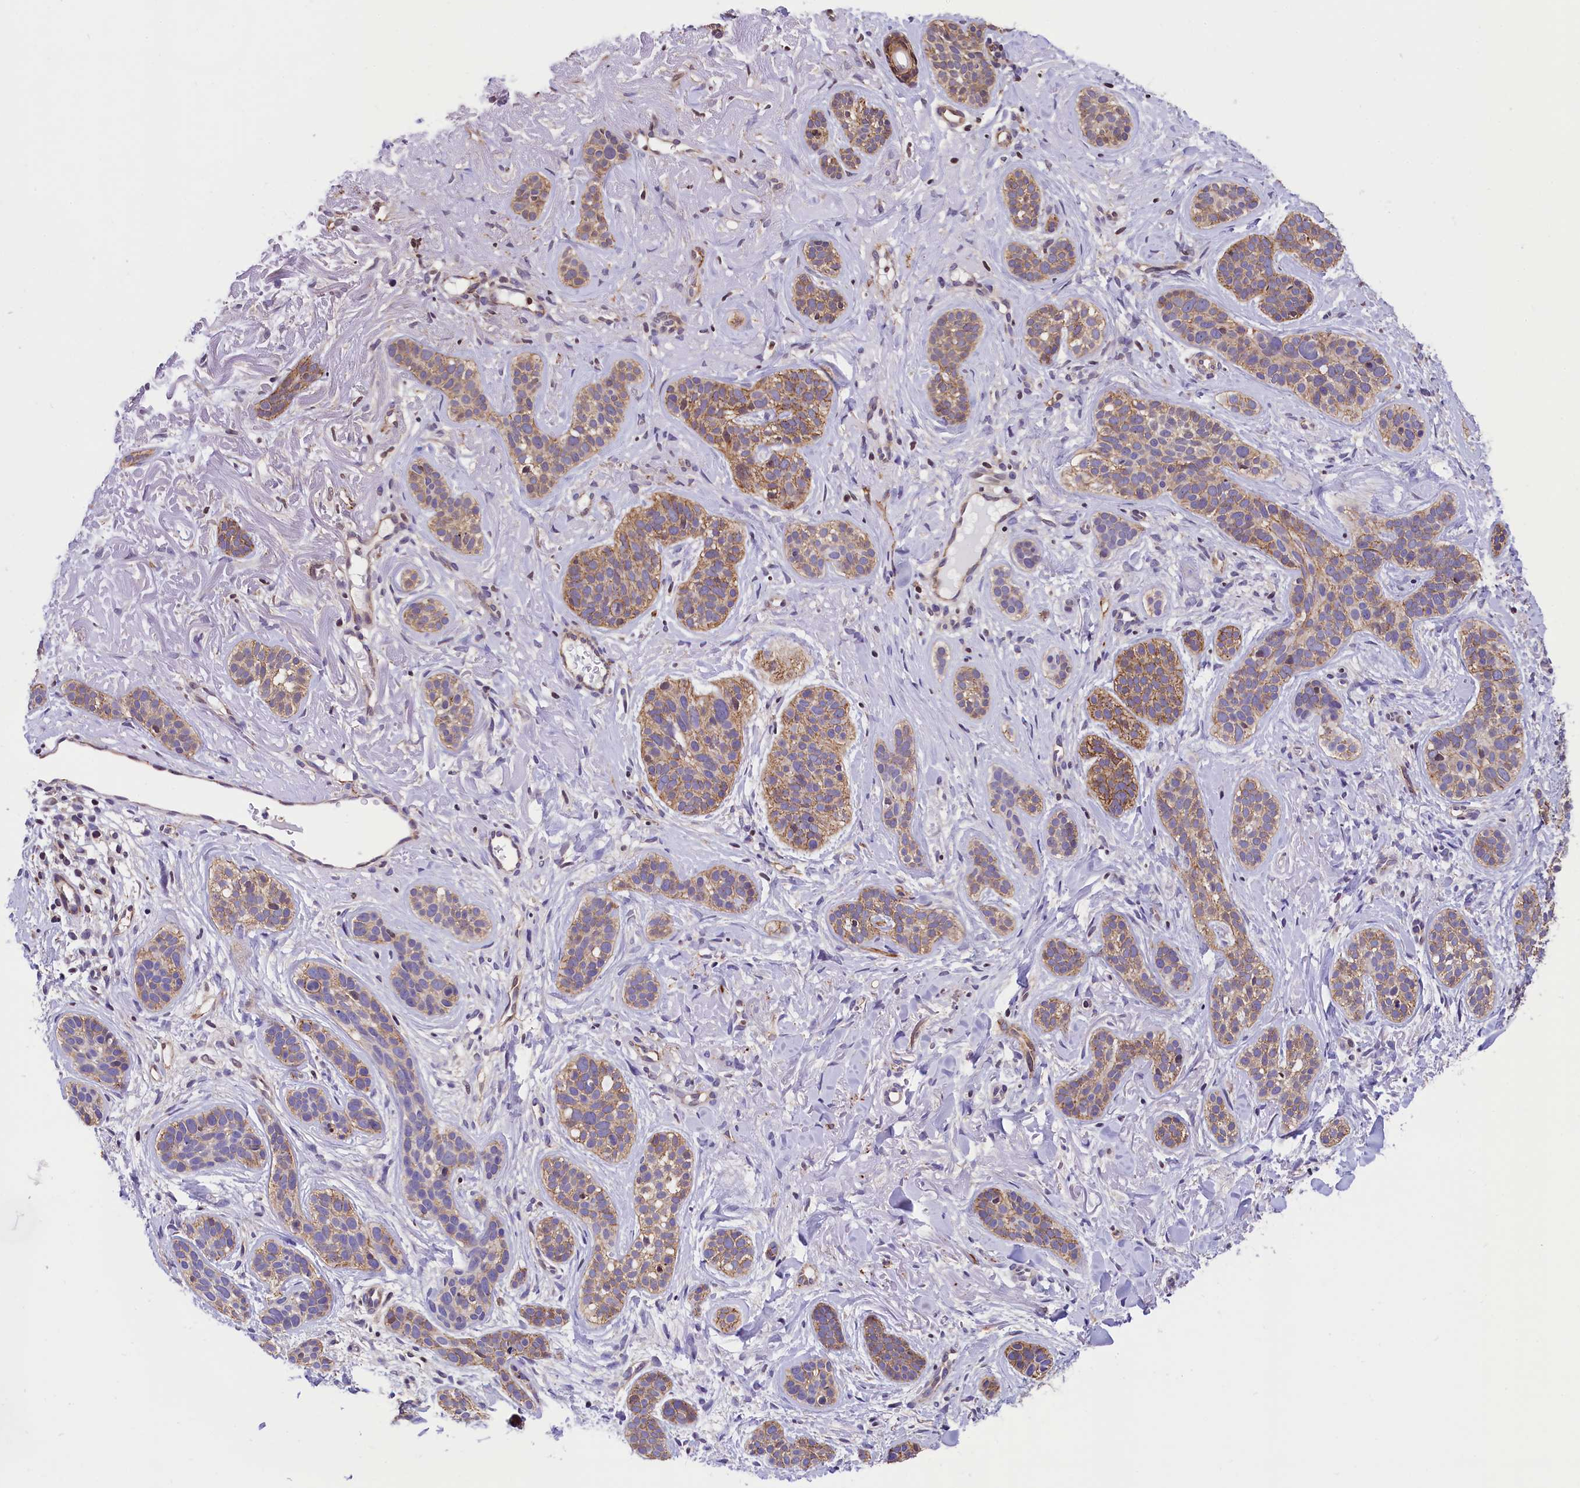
{"staining": {"intensity": "moderate", "quantity": ">75%", "location": "cytoplasmic/membranous"}, "tissue": "skin cancer", "cell_type": "Tumor cells", "image_type": "cancer", "snomed": [{"axis": "morphology", "description": "Basal cell carcinoma"}, {"axis": "topography", "description": "Skin"}], "caption": "Approximately >75% of tumor cells in human basal cell carcinoma (skin) demonstrate moderate cytoplasmic/membranous protein expression as visualized by brown immunohistochemical staining.", "gene": "ZNF2", "patient": {"sex": "male", "age": 71}}